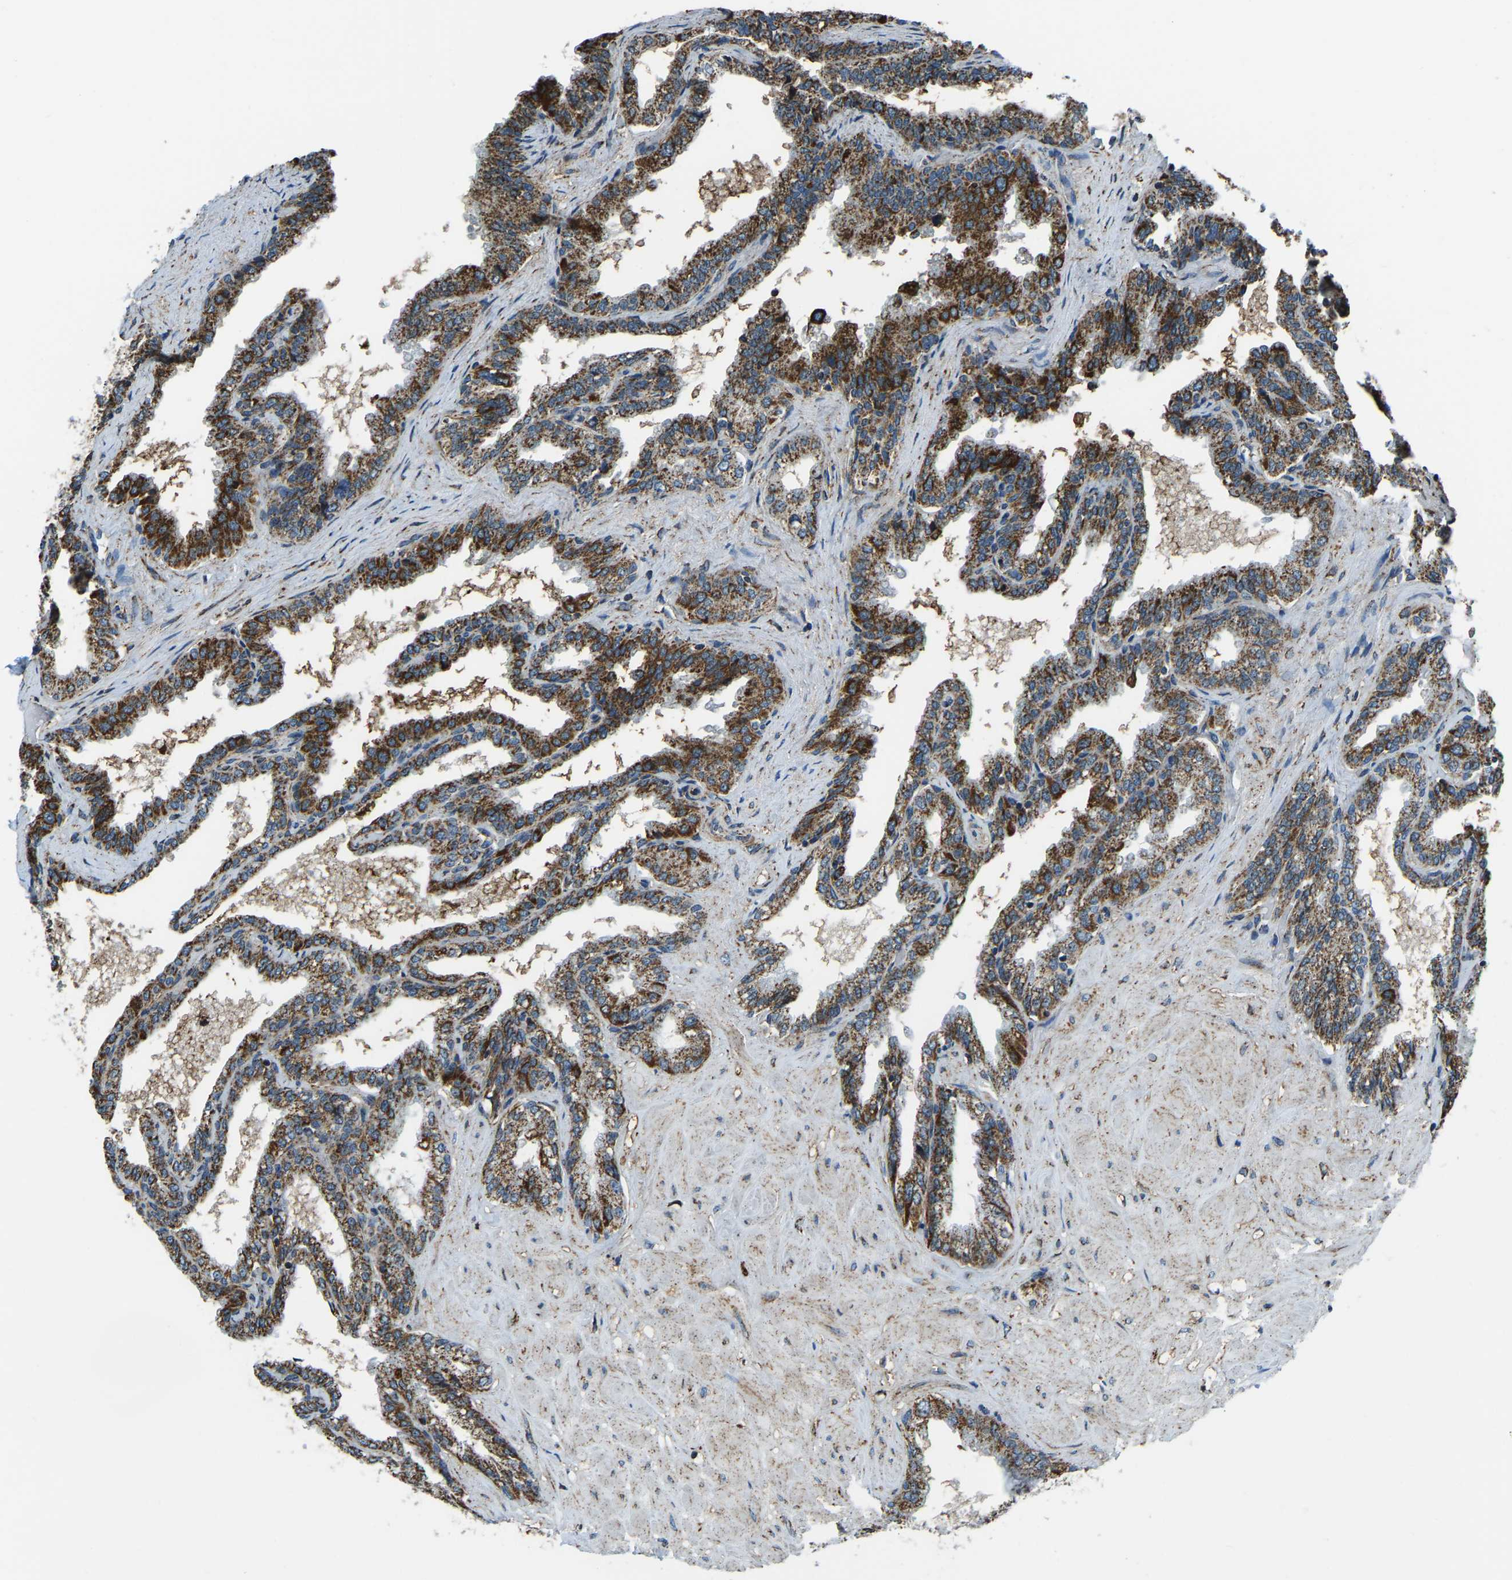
{"staining": {"intensity": "strong", "quantity": "25%-75%", "location": "cytoplasmic/membranous"}, "tissue": "seminal vesicle", "cell_type": "Glandular cells", "image_type": "normal", "snomed": [{"axis": "morphology", "description": "Normal tissue, NOS"}, {"axis": "topography", "description": "Seminal veicle"}], "caption": "Seminal vesicle stained with immunohistochemistry displays strong cytoplasmic/membranous expression in about 25%-75% of glandular cells.", "gene": "RBM33", "patient": {"sex": "male", "age": 46}}